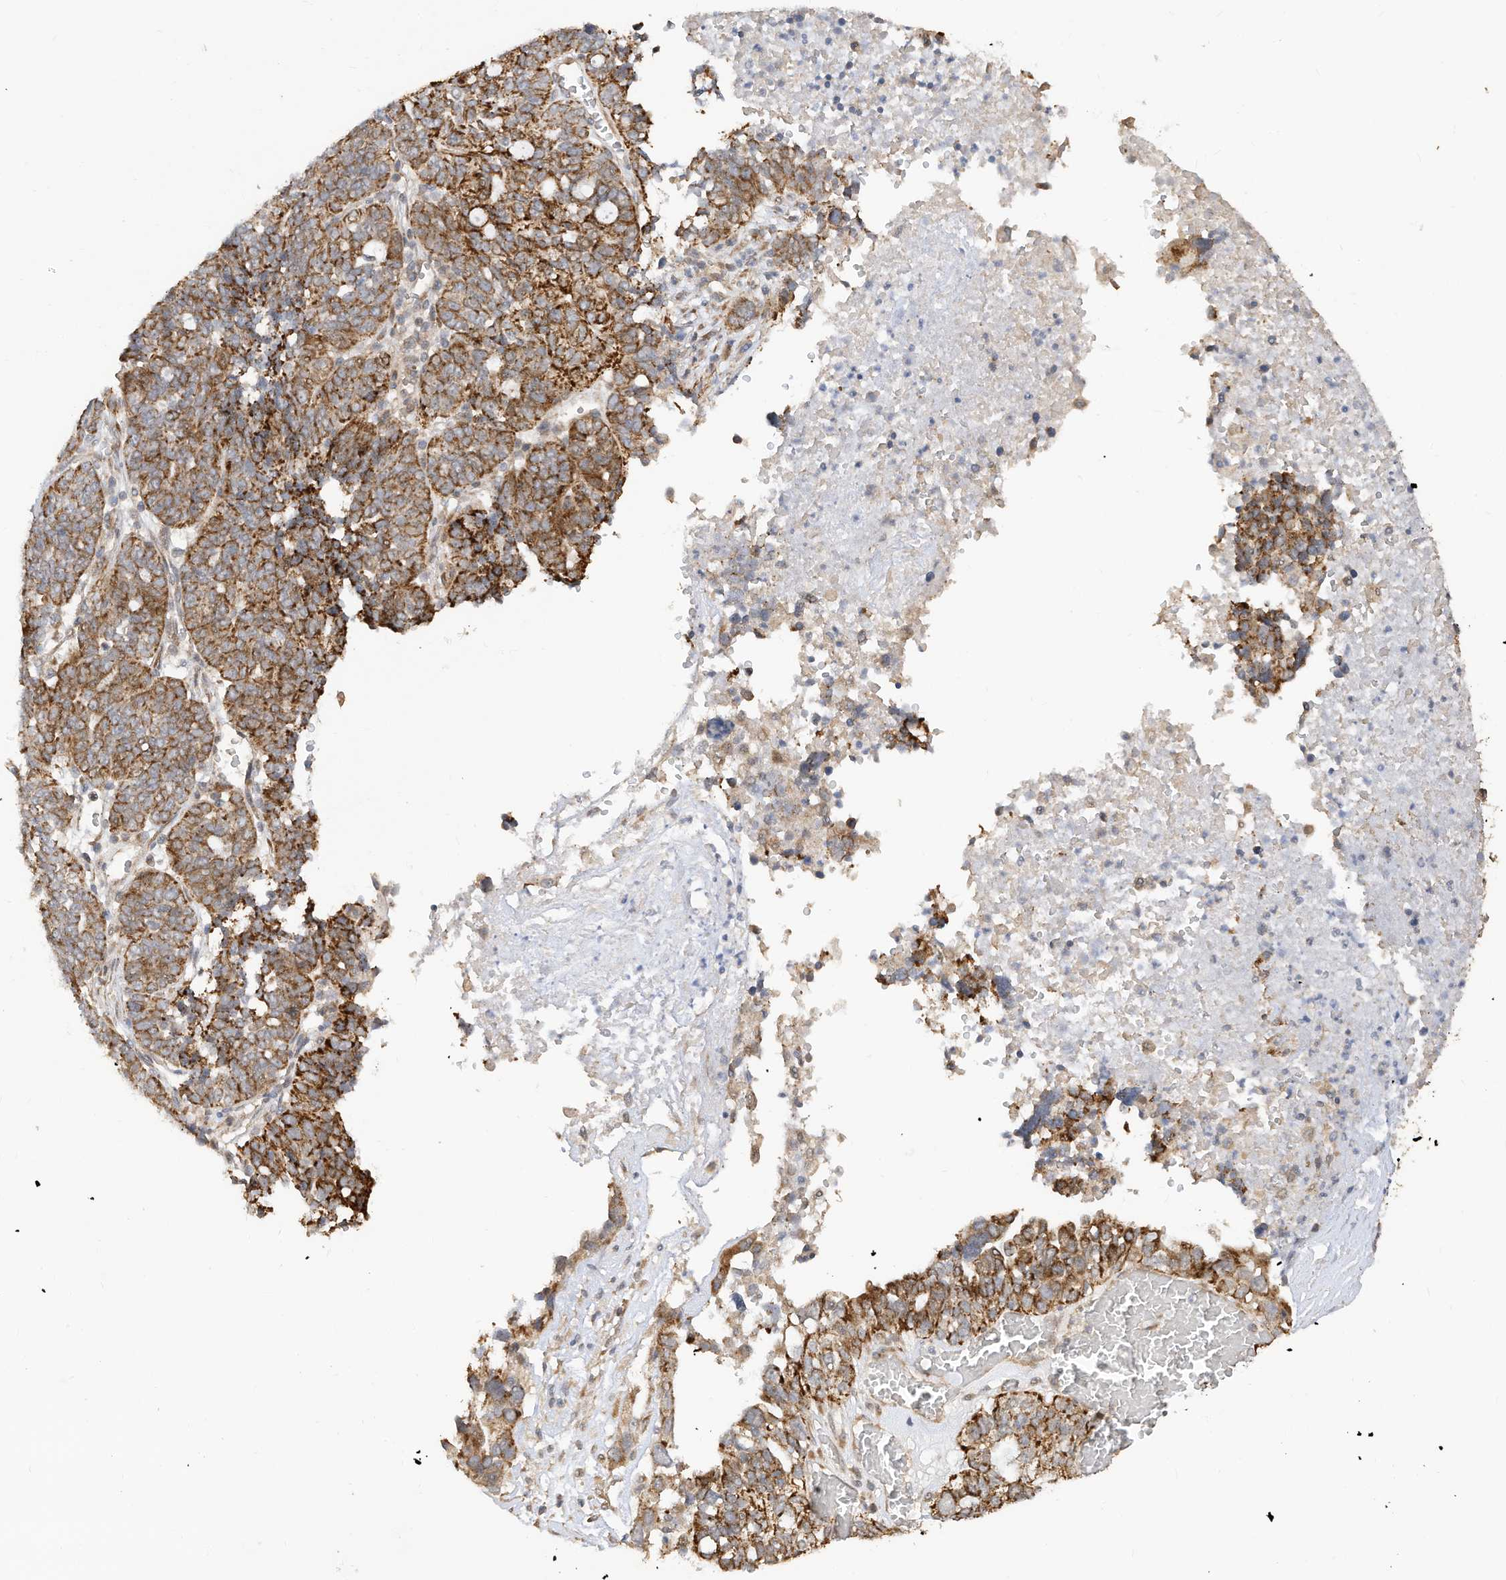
{"staining": {"intensity": "strong", "quantity": ">75%", "location": "cytoplasmic/membranous"}, "tissue": "ovarian cancer", "cell_type": "Tumor cells", "image_type": "cancer", "snomed": [{"axis": "morphology", "description": "Cystadenocarcinoma, serous, NOS"}, {"axis": "topography", "description": "Ovary"}], "caption": "IHC staining of ovarian cancer (serous cystadenocarcinoma), which demonstrates high levels of strong cytoplasmic/membranous expression in about >75% of tumor cells indicating strong cytoplasmic/membranous protein expression. The staining was performed using DAB (3,3'-diaminobenzidine) (brown) for protein detection and nuclei were counterstained in hematoxylin (blue).", "gene": "CAGE1", "patient": {"sex": "female", "age": 59}}